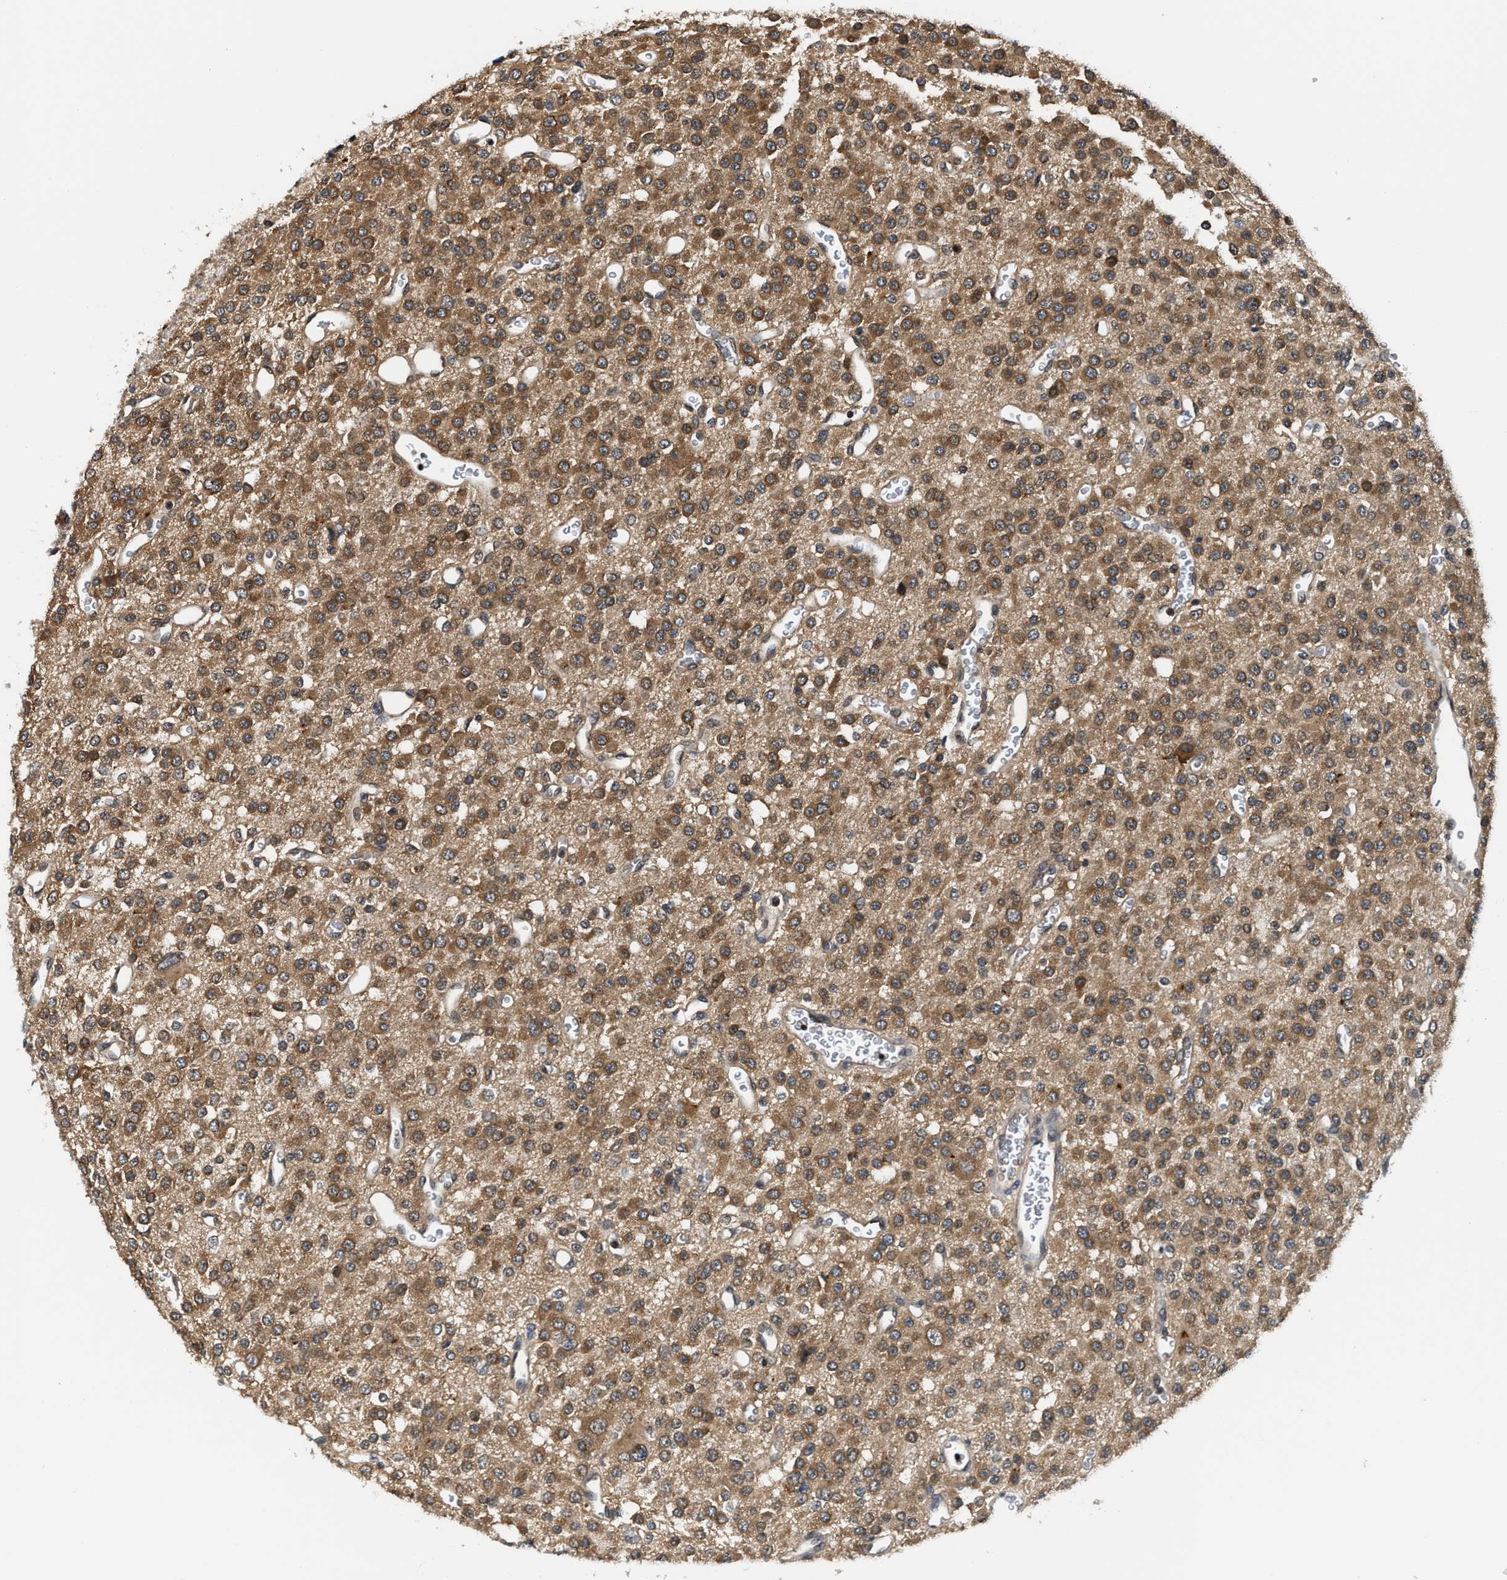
{"staining": {"intensity": "moderate", "quantity": ">75%", "location": "cytoplasmic/membranous"}, "tissue": "glioma", "cell_type": "Tumor cells", "image_type": "cancer", "snomed": [{"axis": "morphology", "description": "Glioma, malignant, Low grade"}, {"axis": "topography", "description": "Brain"}], "caption": "A micrograph of human low-grade glioma (malignant) stained for a protein reveals moderate cytoplasmic/membranous brown staining in tumor cells.", "gene": "RAB29", "patient": {"sex": "male", "age": 38}}